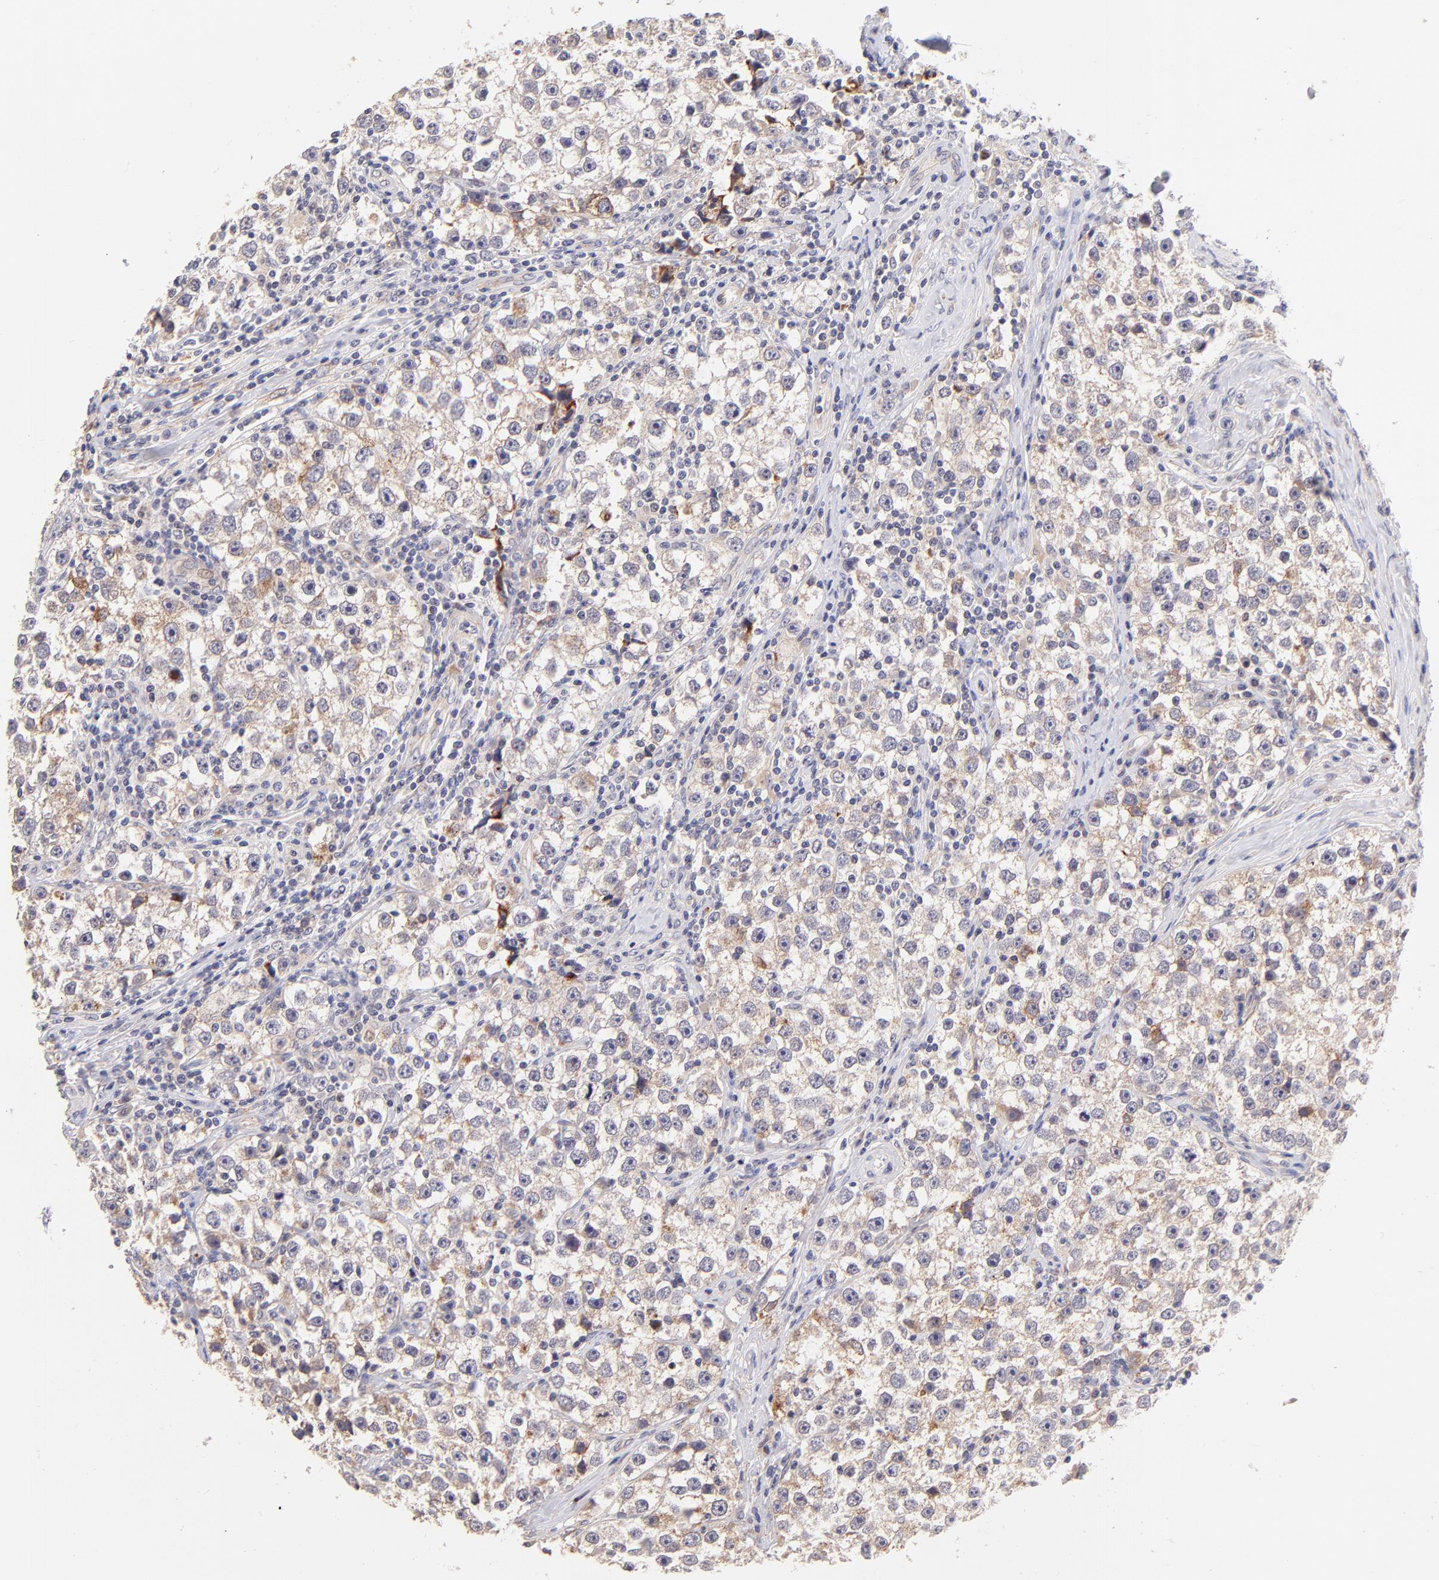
{"staining": {"intensity": "weak", "quantity": "<25%", "location": "cytoplasmic/membranous"}, "tissue": "testis cancer", "cell_type": "Tumor cells", "image_type": "cancer", "snomed": [{"axis": "morphology", "description": "Seminoma, NOS"}, {"axis": "topography", "description": "Testis"}], "caption": "The image displays no staining of tumor cells in testis seminoma.", "gene": "SPARC", "patient": {"sex": "male", "age": 32}}